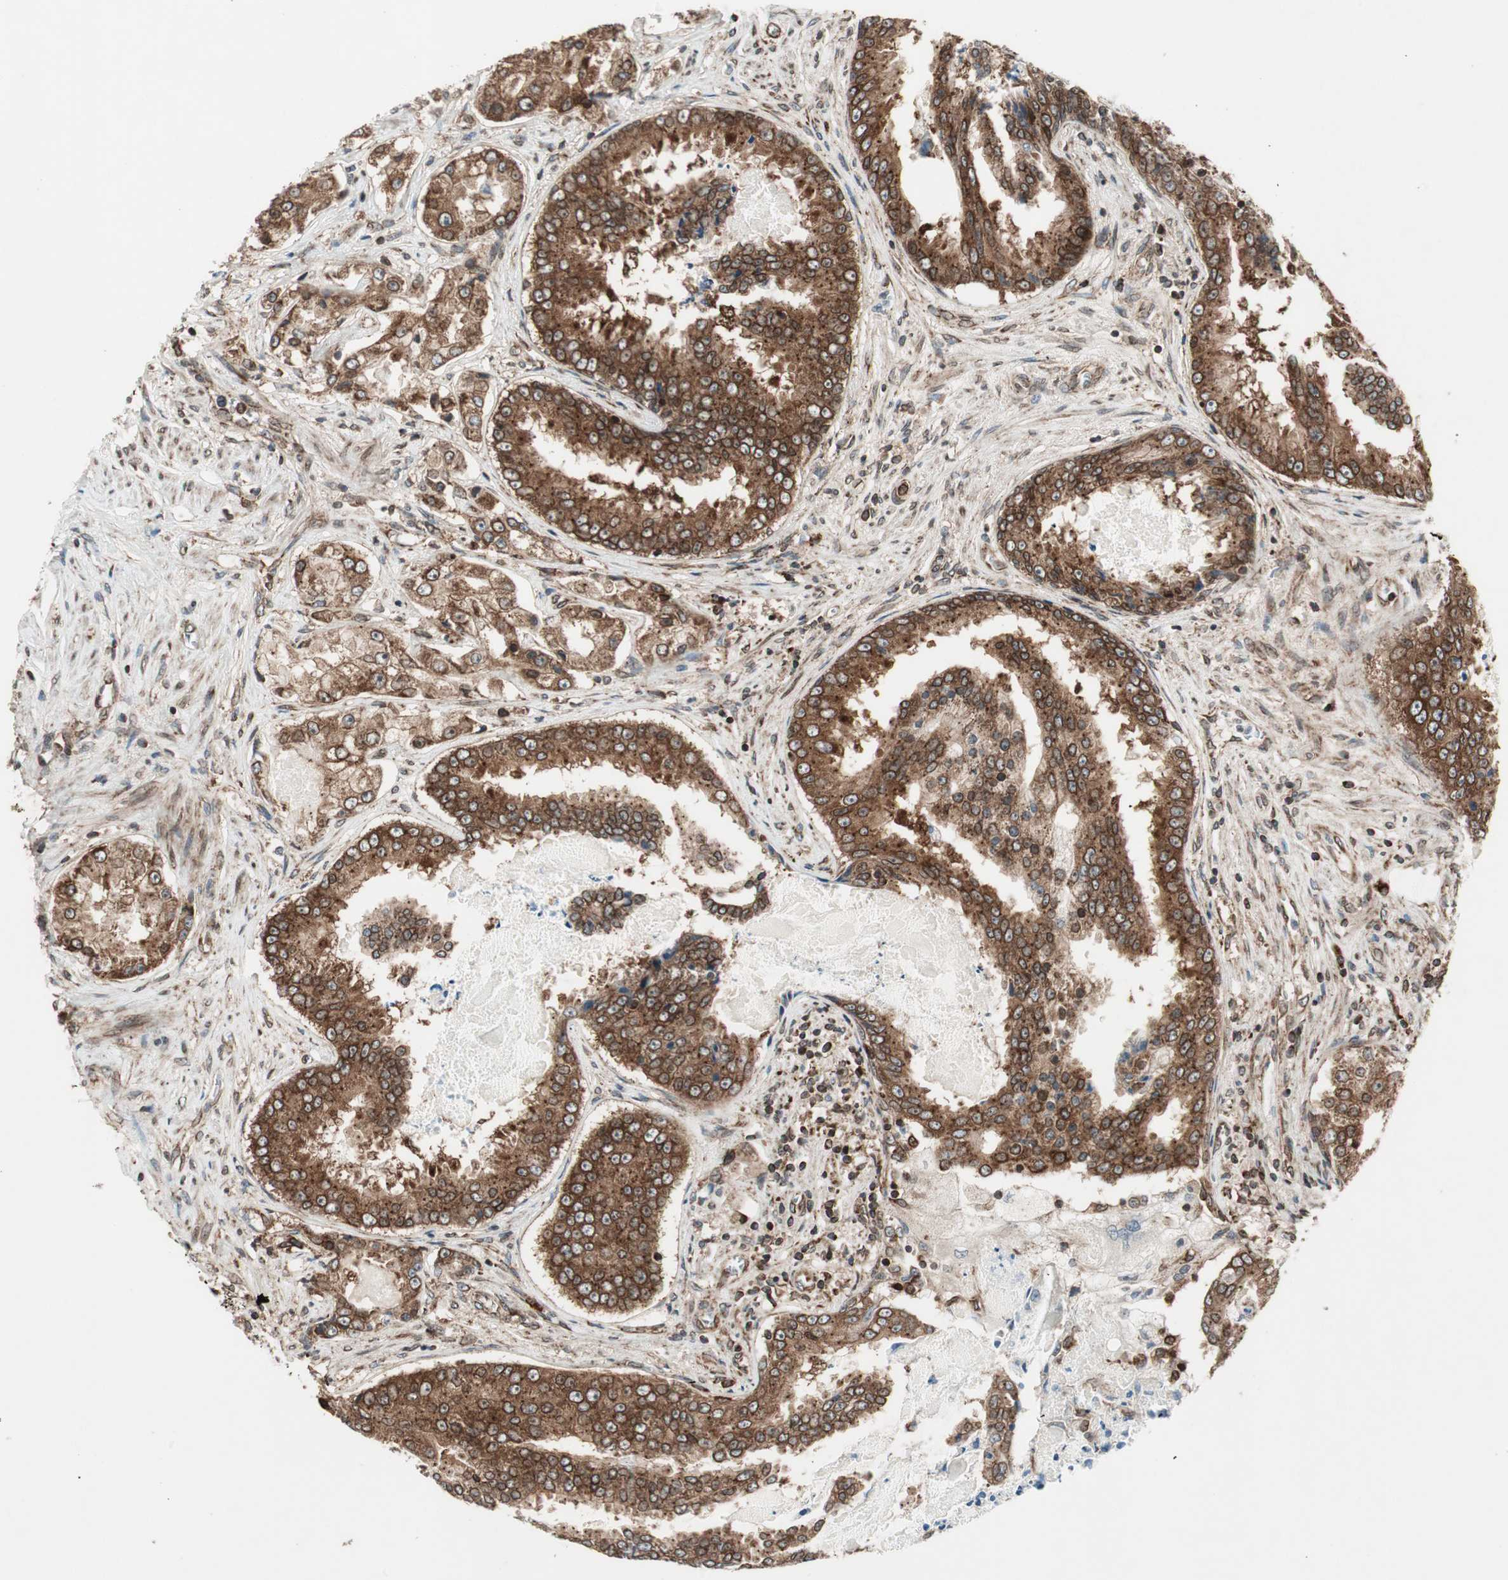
{"staining": {"intensity": "strong", "quantity": ">75%", "location": "cytoplasmic/membranous,nuclear"}, "tissue": "prostate cancer", "cell_type": "Tumor cells", "image_type": "cancer", "snomed": [{"axis": "morphology", "description": "Adenocarcinoma, High grade"}, {"axis": "topography", "description": "Prostate"}], "caption": "Protein expression analysis of human prostate cancer reveals strong cytoplasmic/membranous and nuclear expression in approximately >75% of tumor cells.", "gene": "NUP62", "patient": {"sex": "male", "age": 73}}